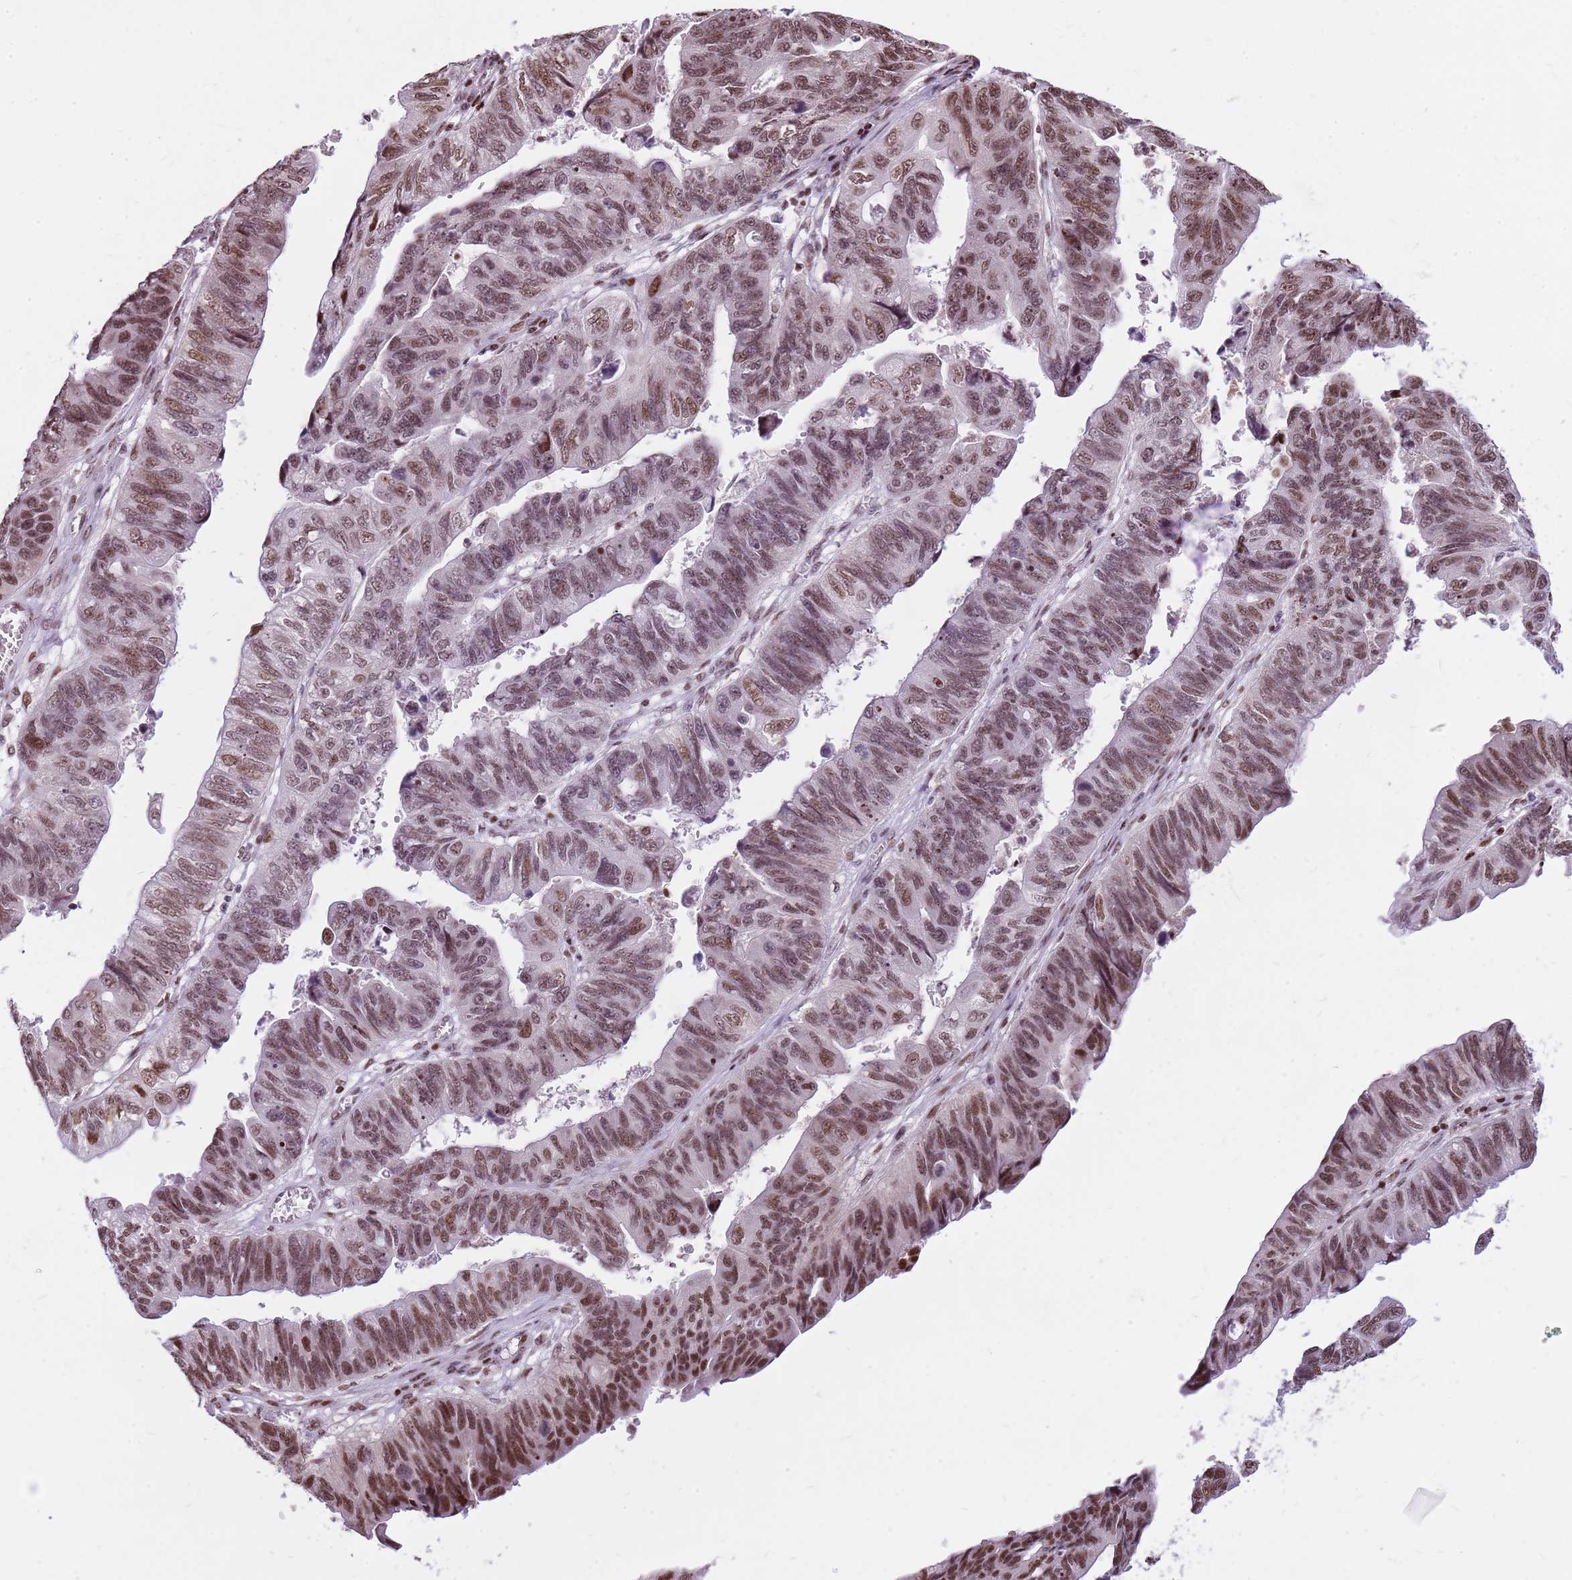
{"staining": {"intensity": "moderate", "quantity": ">75%", "location": "nuclear"}, "tissue": "stomach cancer", "cell_type": "Tumor cells", "image_type": "cancer", "snomed": [{"axis": "morphology", "description": "Adenocarcinoma, NOS"}, {"axis": "topography", "description": "Stomach"}], "caption": "Stomach cancer (adenocarcinoma) stained for a protein reveals moderate nuclear positivity in tumor cells. (brown staining indicates protein expression, while blue staining denotes nuclei).", "gene": "WASHC4", "patient": {"sex": "male", "age": 59}}